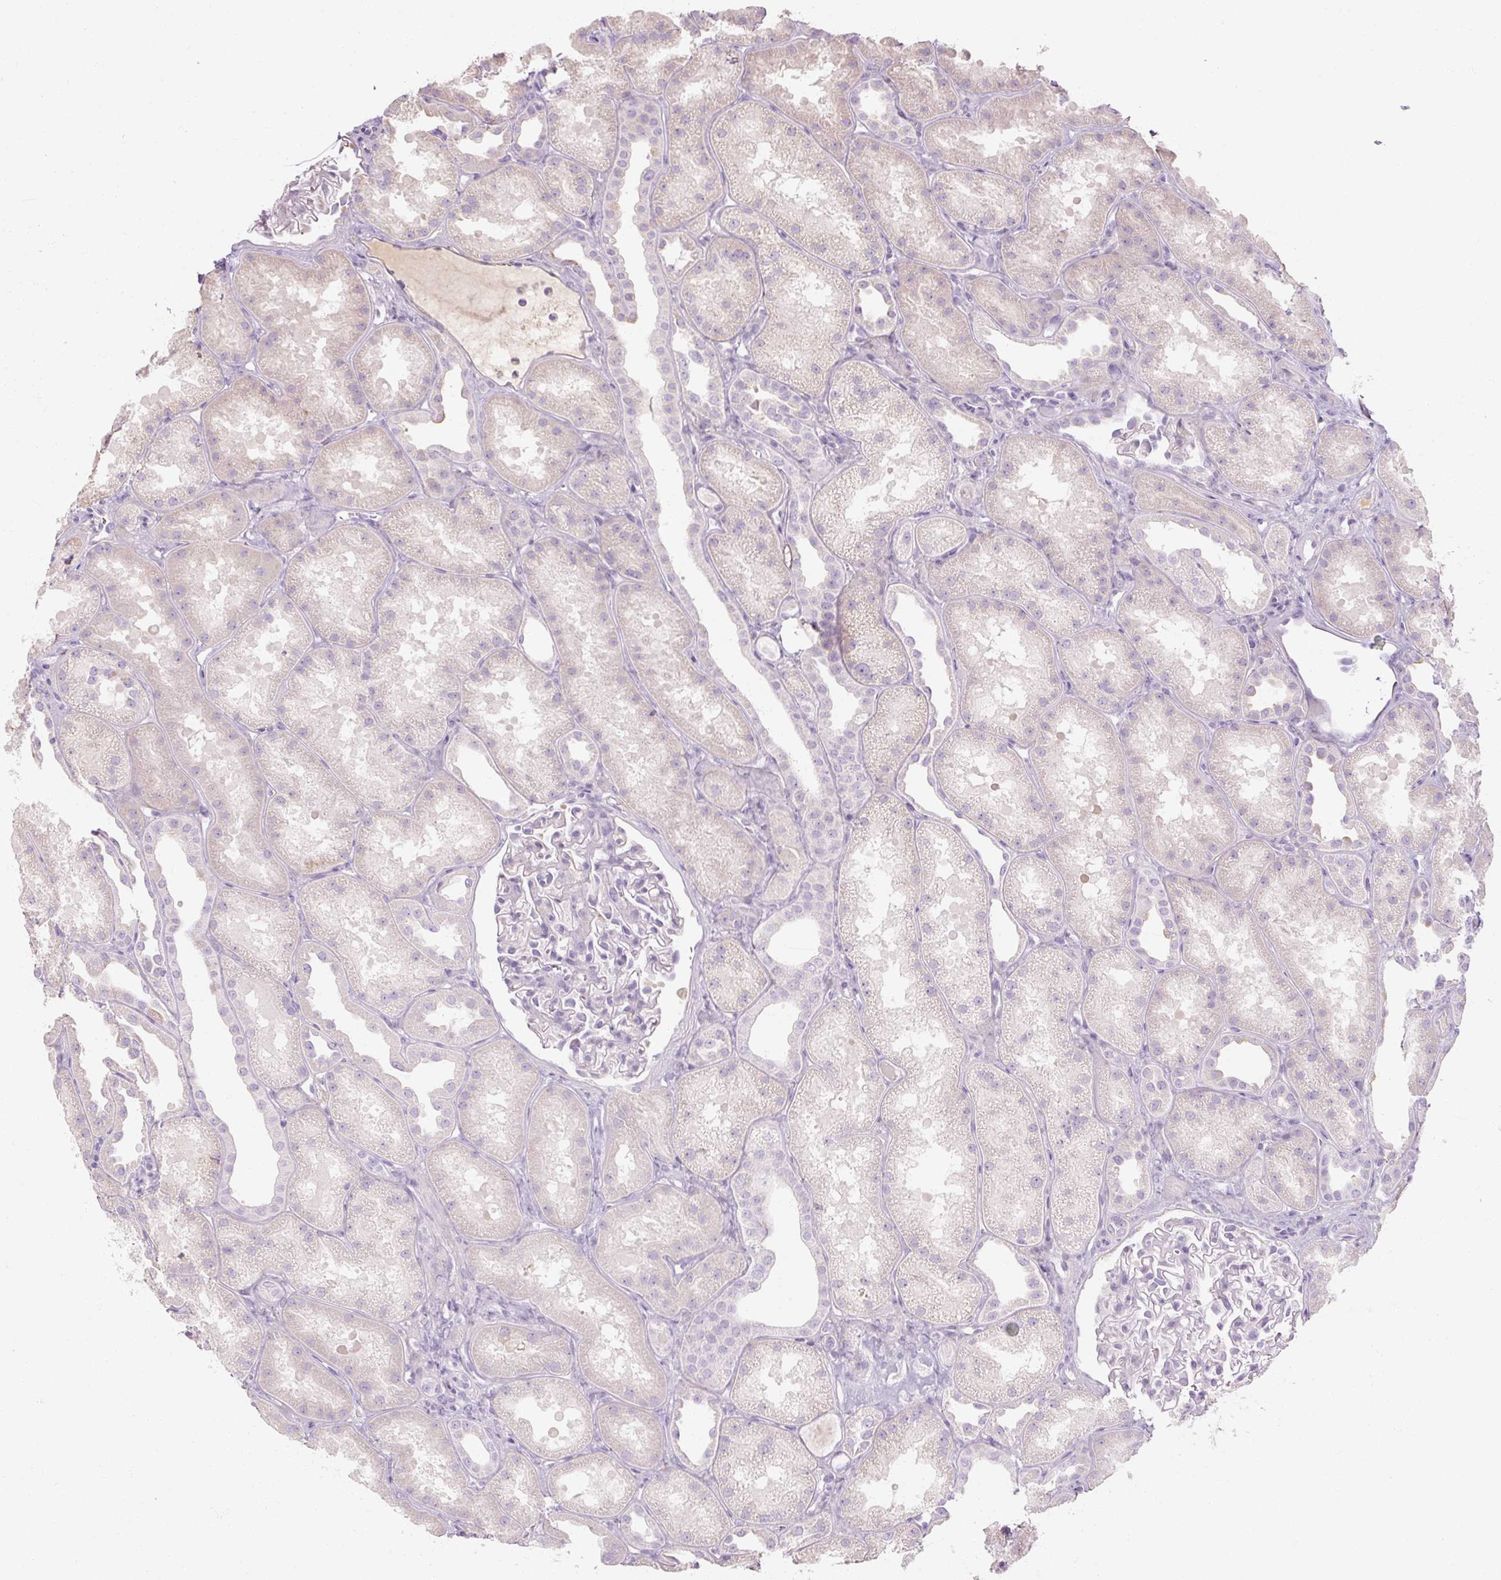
{"staining": {"intensity": "negative", "quantity": "none", "location": "none"}, "tissue": "kidney", "cell_type": "Cells in glomeruli", "image_type": "normal", "snomed": [{"axis": "morphology", "description": "Normal tissue, NOS"}, {"axis": "topography", "description": "Kidney"}], "caption": "This is an immunohistochemistry (IHC) histopathology image of unremarkable kidney. There is no expression in cells in glomeruli.", "gene": "NFE2L3", "patient": {"sex": "male", "age": 61}}